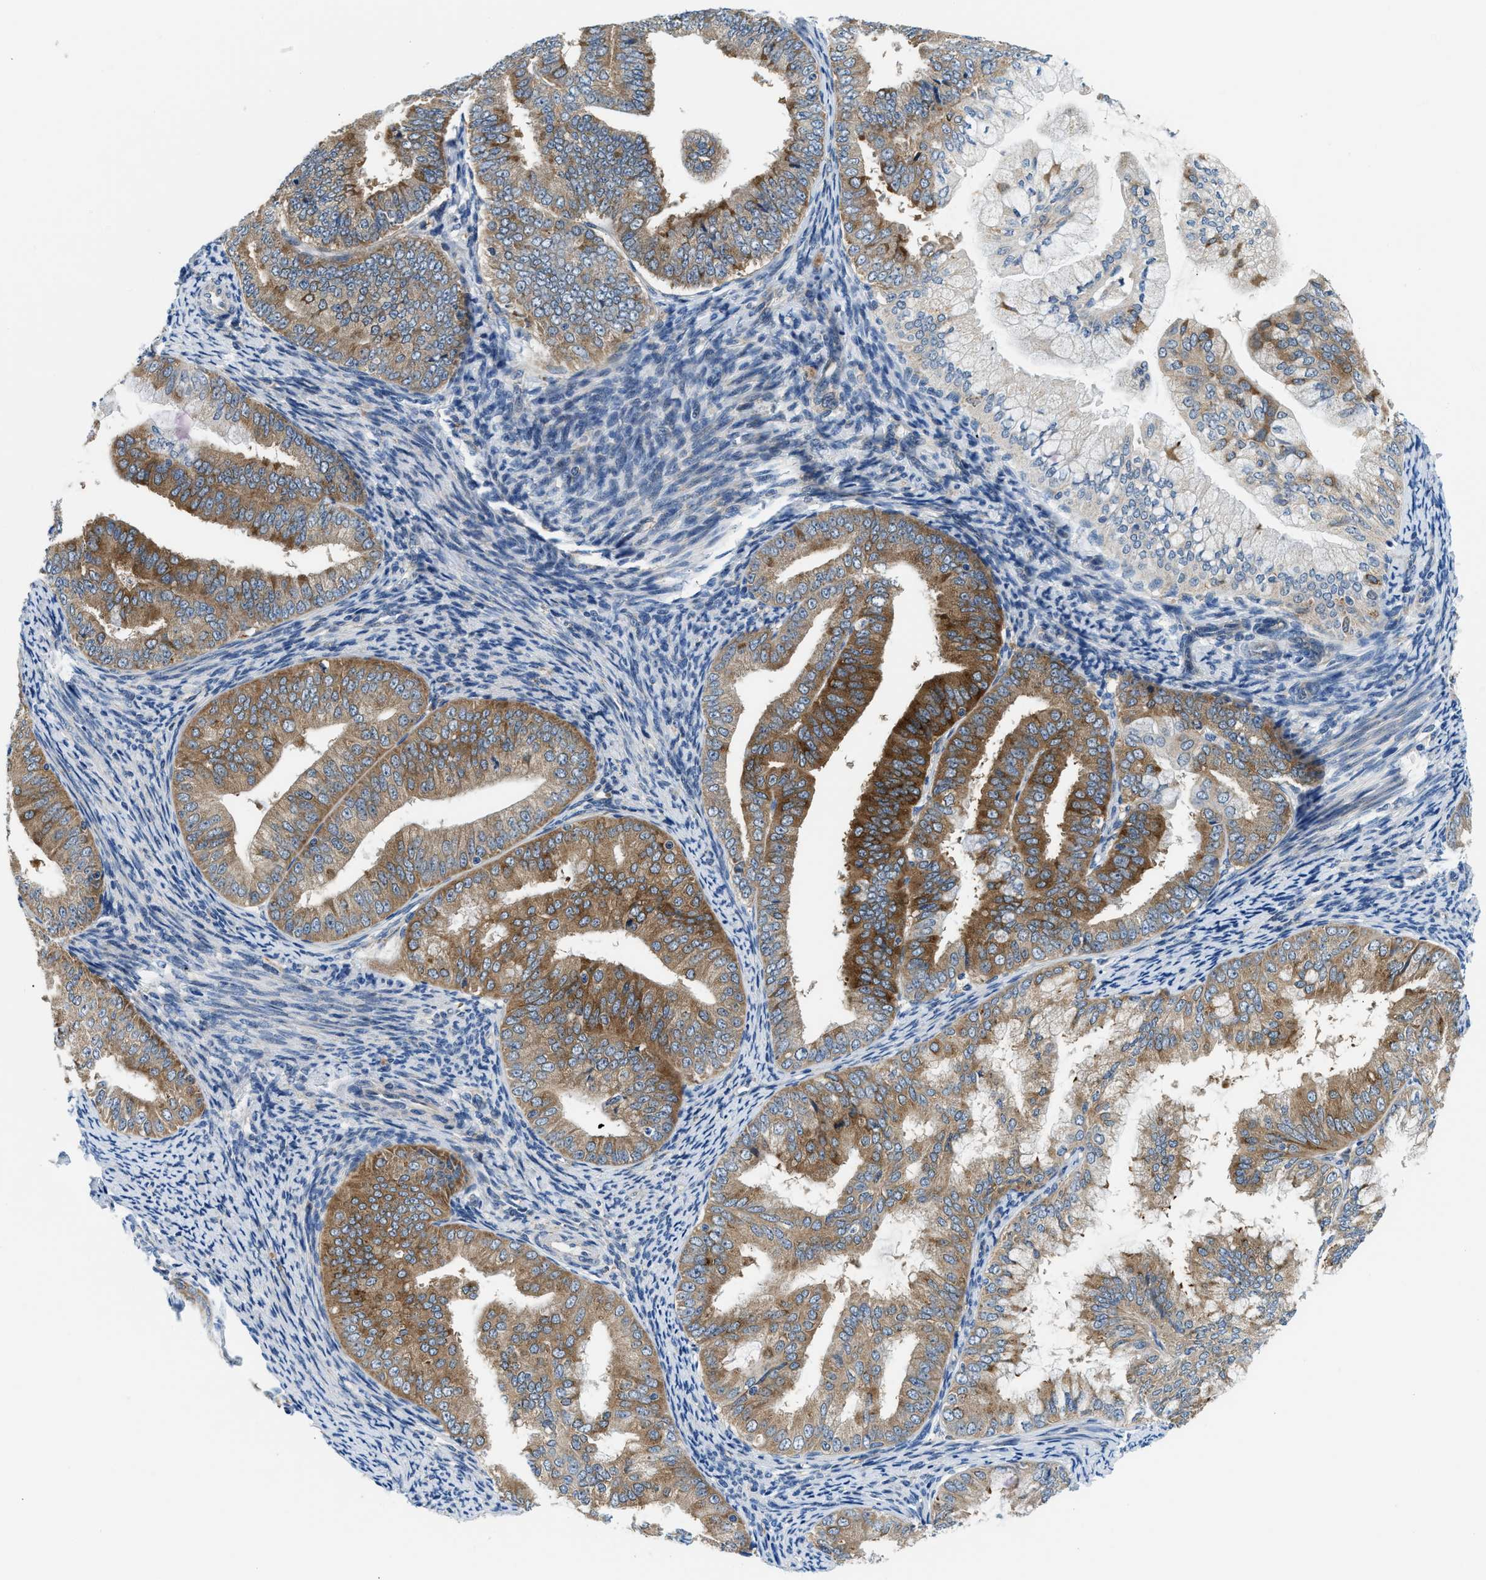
{"staining": {"intensity": "moderate", "quantity": ">75%", "location": "cytoplasmic/membranous"}, "tissue": "endometrial cancer", "cell_type": "Tumor cells", "image_type": "cancer", "snomed": [{"axis": "morphology", "description": "Adenocarcinoma, NOS"}, {"axis": "topography", "description": "Endometrium"}], "caption": "A micrograph of adenocarcinoma (endometrial) stained for a protein displays moderate cytoplasmic/membranous brown staining in tumor cells. (Stains: DAB in brown, nuclei in blue, Microscopy: brightfield microscopy at high magnification).", "gene": "LPIN2", "patient": {"sex": "female", "age": 63}}